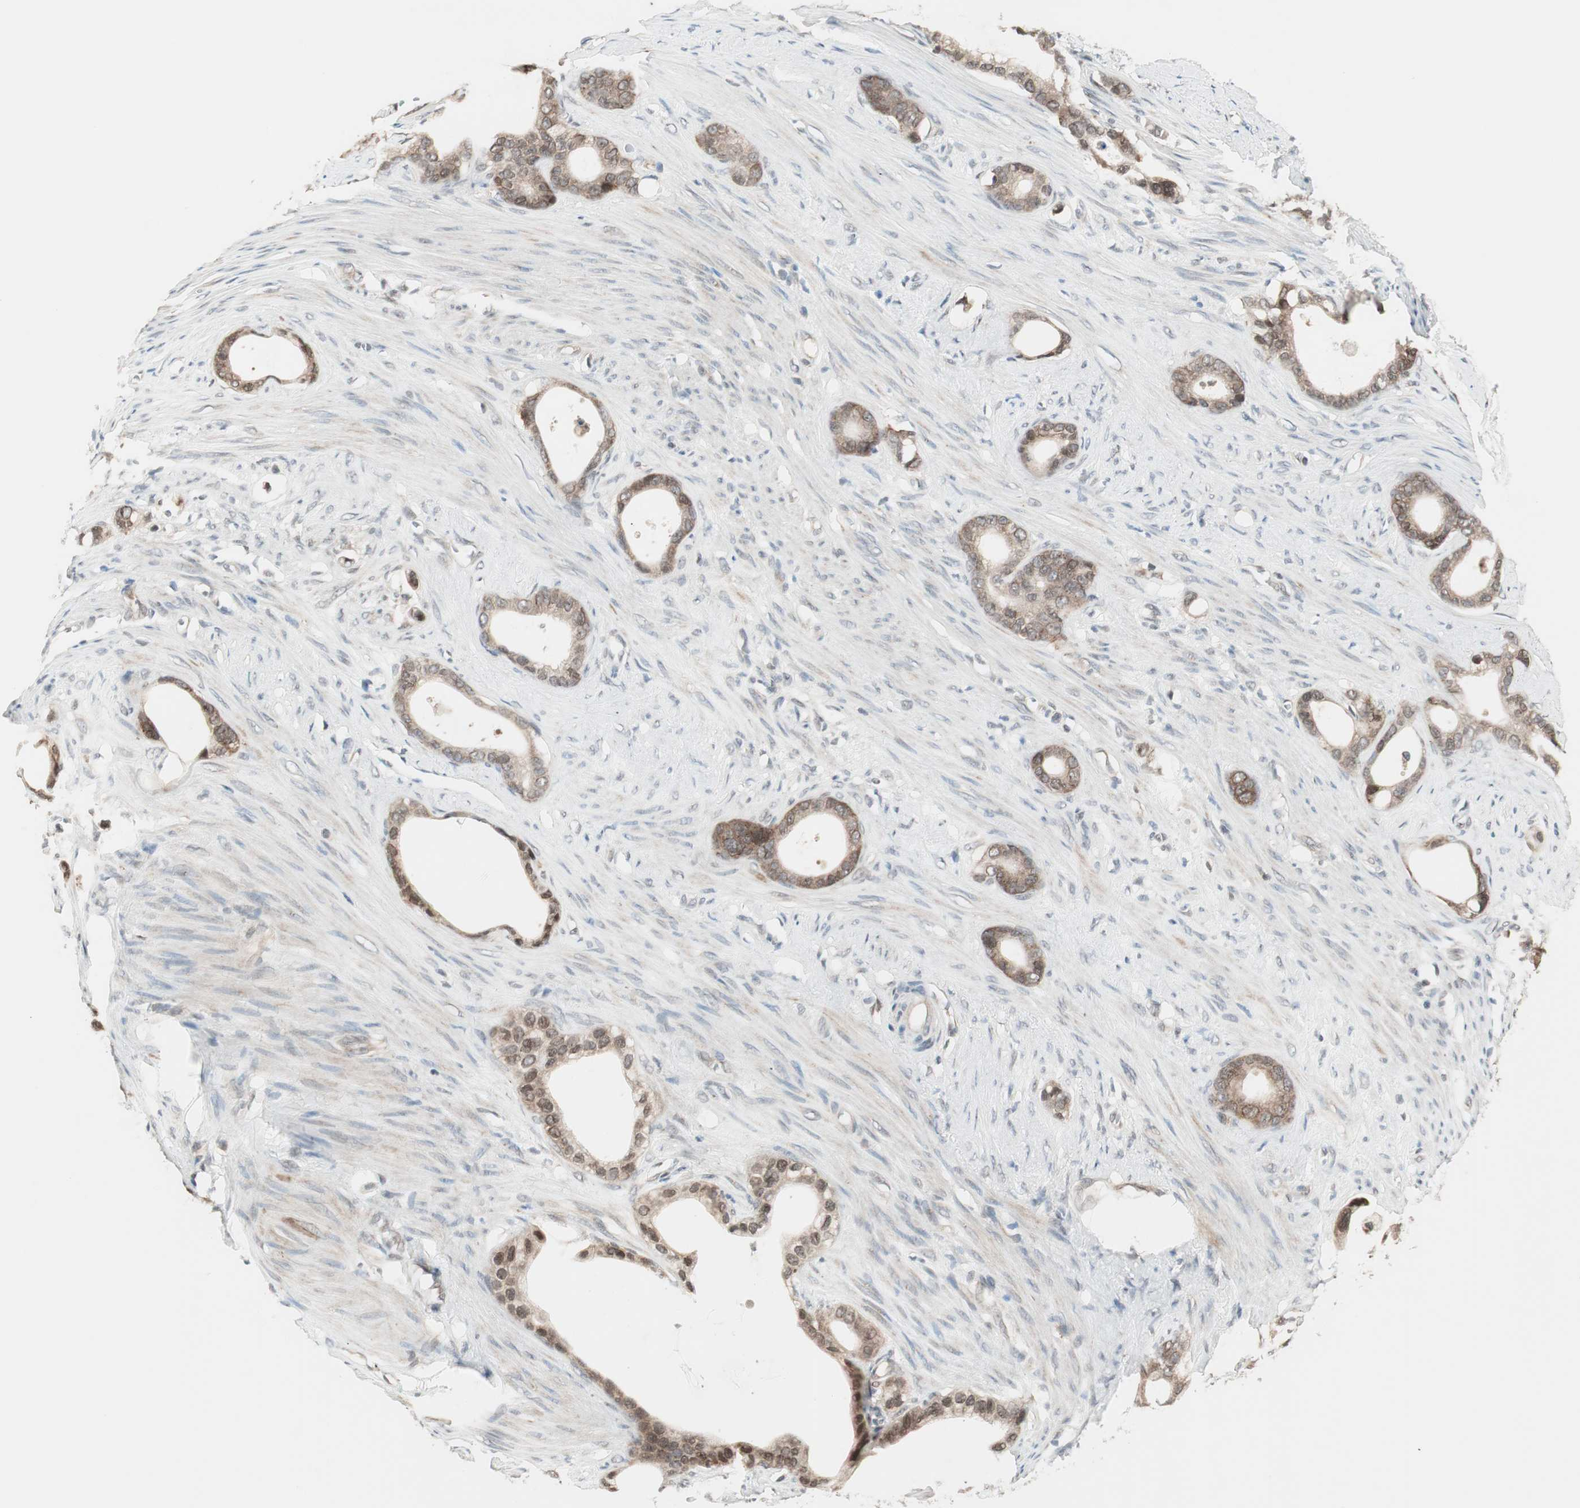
{"staining": {"intensity": "weak", "quantity": ">75%", "location": "cytoplasmic/membranous"}, "tissue": "stomach cancer", "cell_type": "Tumor cells", "image_type": "cancer", "snomed": [{"axis": "morphology", "description": "Adenocarcinoma, NOS"}, {"axis": "topography", "description": "Stomach"}], "caption": "This is a micrograph of immunohistochemistry staining of stomach adenocarcinoma, which shows weak positivity in the cytoplasmic/membranous of tumor cells.", "gene": "UBE2I", "patient": {"sex": "female", "age": 75}}